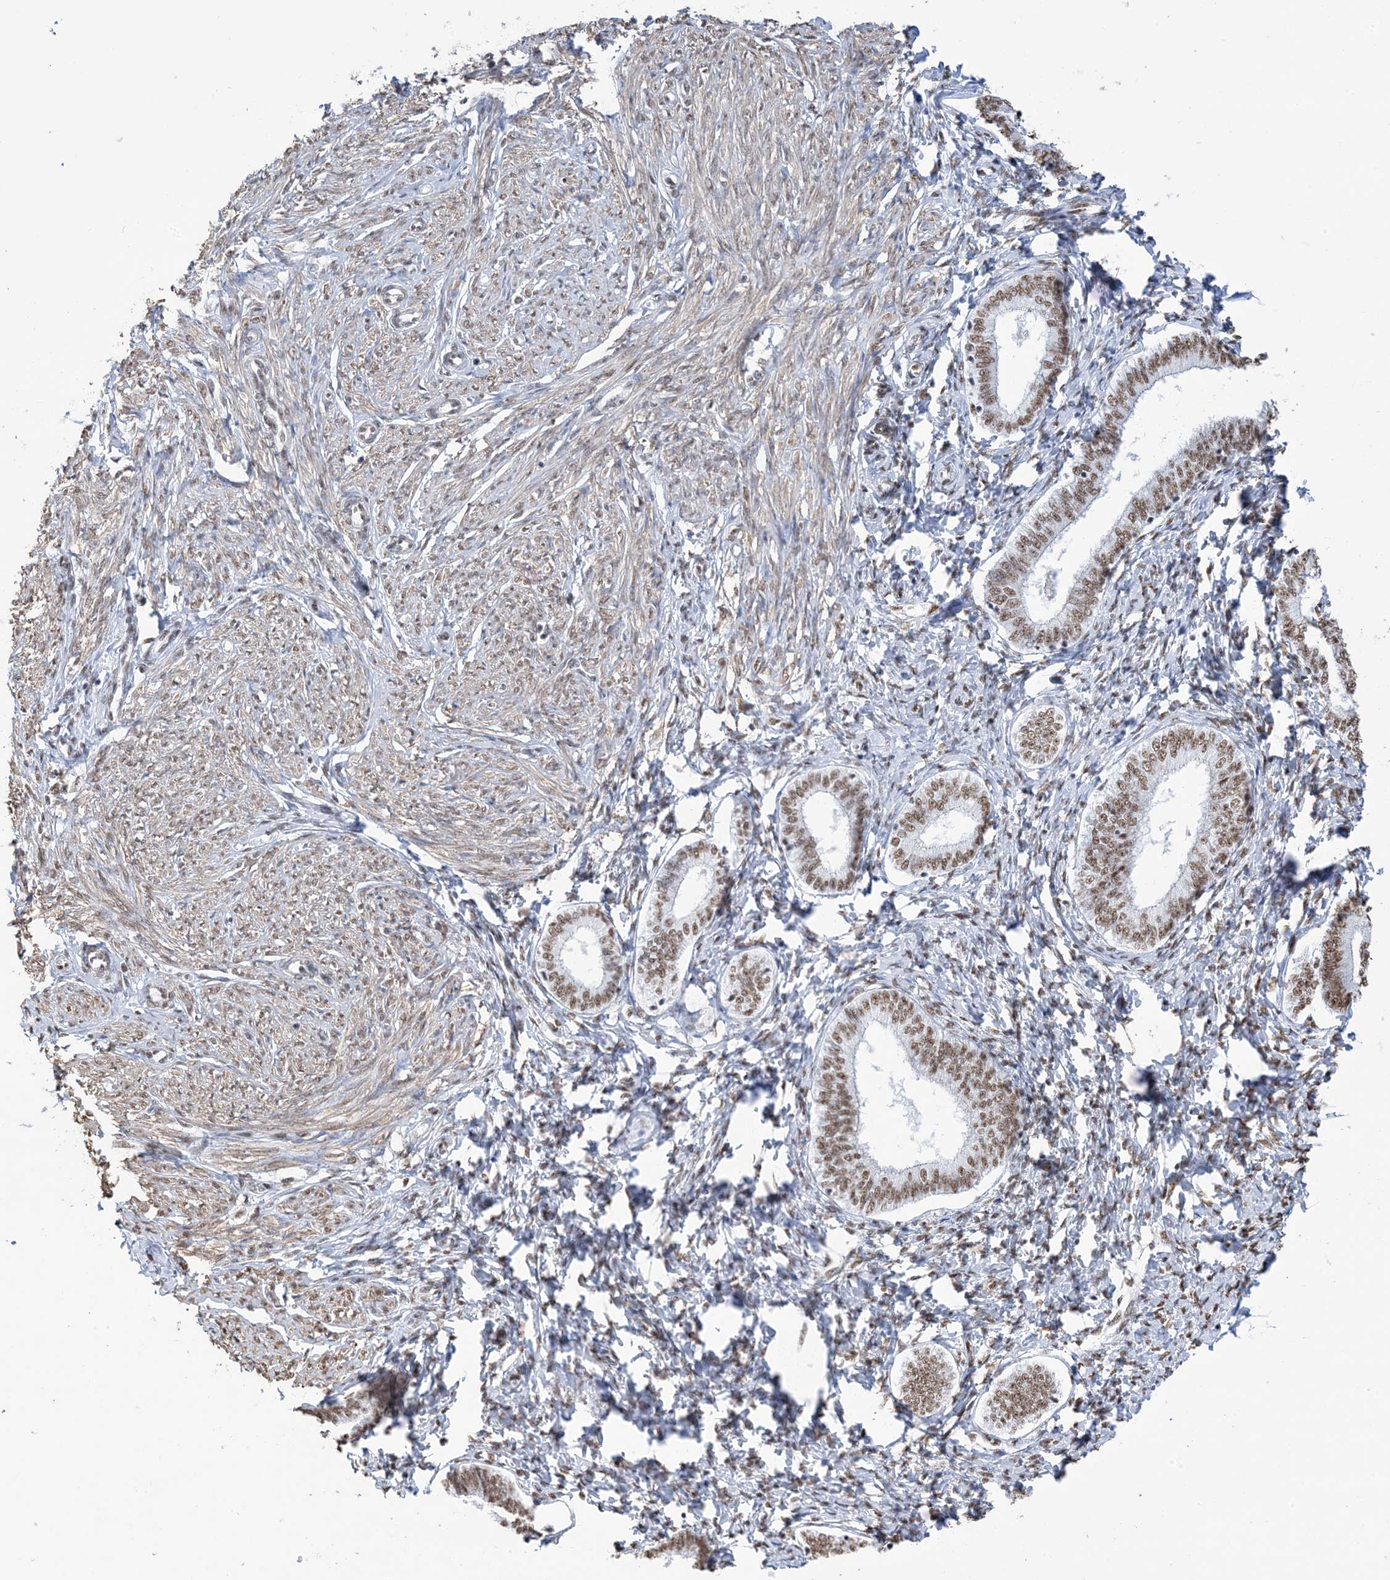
{"staining": {"intensity": "strong", "quantity": "25%-75%", "location": "nuclear"}, "tissue": "endometrium", "cell_type": "Cells in endometrial stroma", "image_type": "normal", "snomed": [{"axis": "morphology", "description": "Normal tissue, NOS"}, {"axis": "topography", "description": "Endometrium"}], "caption": "Immunohistochemical staining of unremarkable endometrium shows 25%-75% levels of strong nuclear protein staining in approximately 25%-75% of cells in endometrial stroma.", "gene": "ZNF792", "patient": {"sex": "female", "age": 72}}